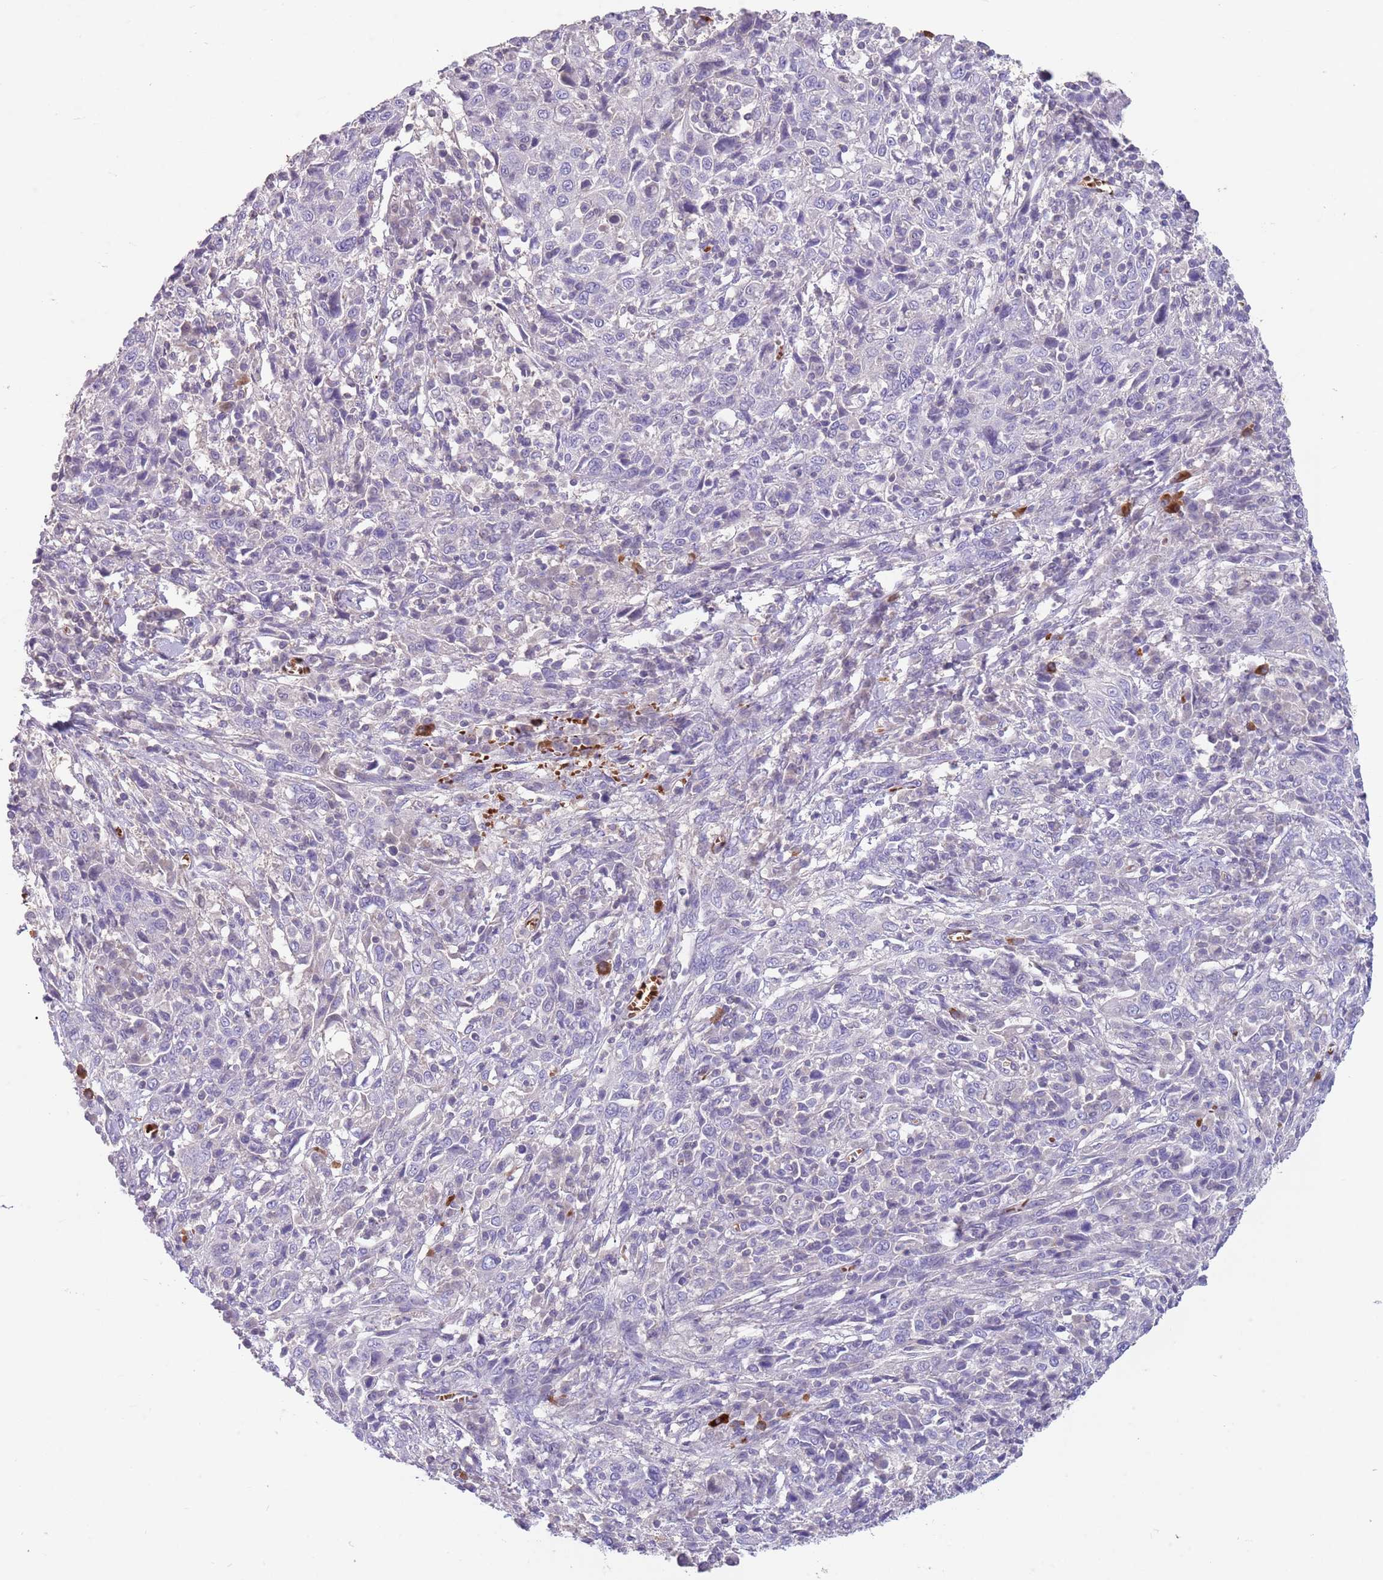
{"staining": {"intensity": "negative", "quantity": "none", "location": "none"}, "tissue": "cervical cancer", "cell_type": "Tumor cells", "image_type": "cancer", "snomed": [{"axis": "morphology", "description": "Squamous cell carcinoma, NOS"}, {"axis": "topography", "description": "Cervix"}], "caption": "Cervical cancer (squamous cell carcinoma) was stained to show a protein in brown. There is no significant expression in tumor cells. (Immunohistochemistry (ihc), brightfield microscopy, high magnification).", "gene": "ZNF14", "patient": {"sex": "female", "age": 46}}